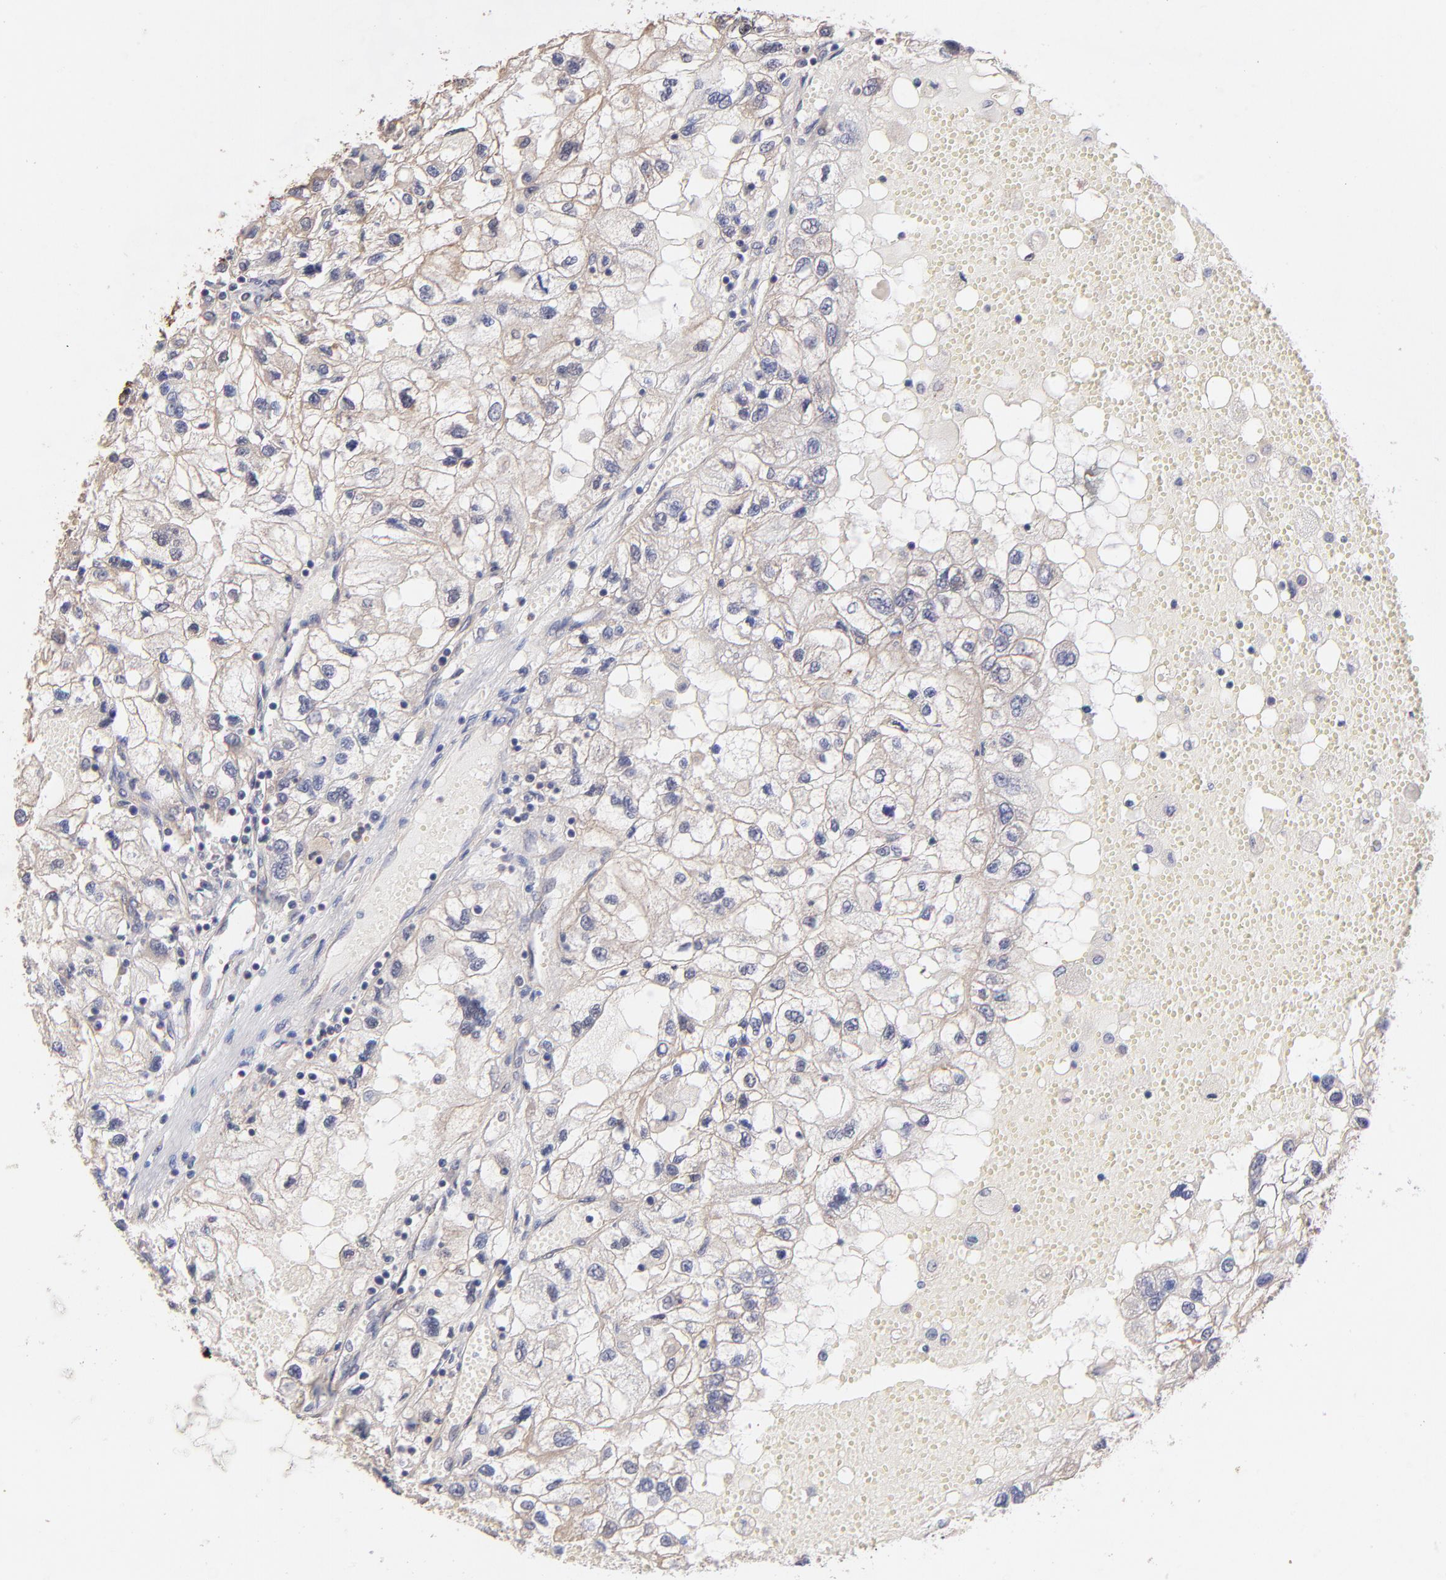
{"staining": {"intensity": "weak", "quantity": "<25%", "location": "cytoplasmic/membranous"}, "tissue": "renal cancer", "cell_type": "Tumor cells", "image_type": "cancer", "snomed": [{"axis": "morphology", "description": "Normal tissue, NOS"}, {"axis": "morphology", "description": "Adenocarcinoma, NOS"}, {"axis": "topography", "description": "Kidney"}], "caption": "Tumor cells show no significant protein expression in adenocarcinoma (renal).", "gene": "STAP2", "patient": {"sex": "male", "age": 71}}